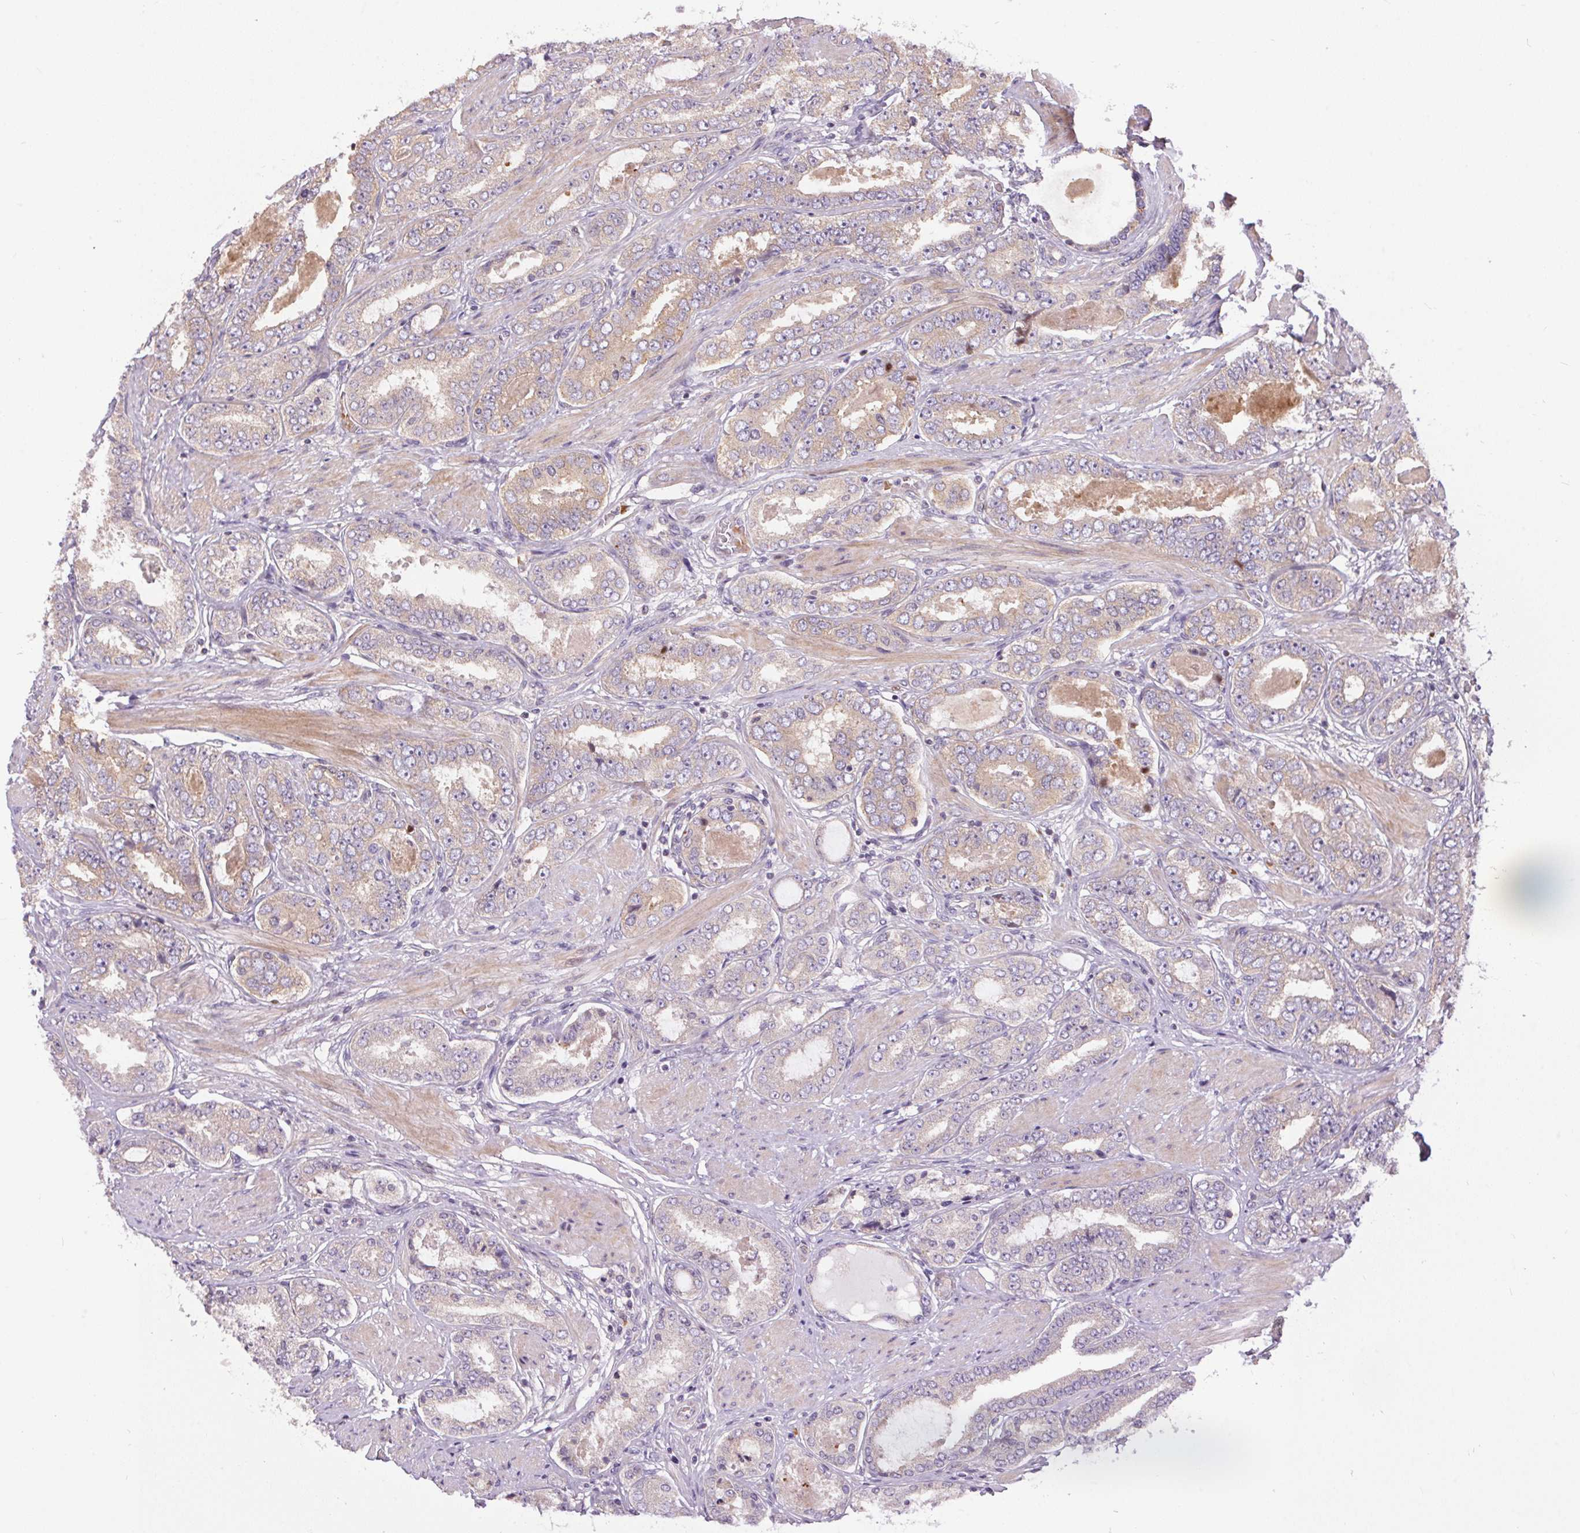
{"staining": {"intensity": "weak", "quantity": "<25%", "location": "cytoplasmic/membranous"}, "tissue": "prostate cancer", "cell_type": "Tumor cells", "image_type": "cancer", "snomed": [{"axis": "morphology", "description": "Adenocarcinoma, High grade"}, {"axis": "topography", "description": "Prostate"}], "caption": "DAB immunohistochemical staining of human prostate cancer exhibits no significant expression in tumor cells. The staining was performed using DAB (3,3'-diaminobenzidine) to visualize the protein expression in brown, while the nuclei were stained in blue with hematoxylin (Magnification: 20x).", "gene": "UNC13B", "patient": {"sex": "male", "age": 63}}